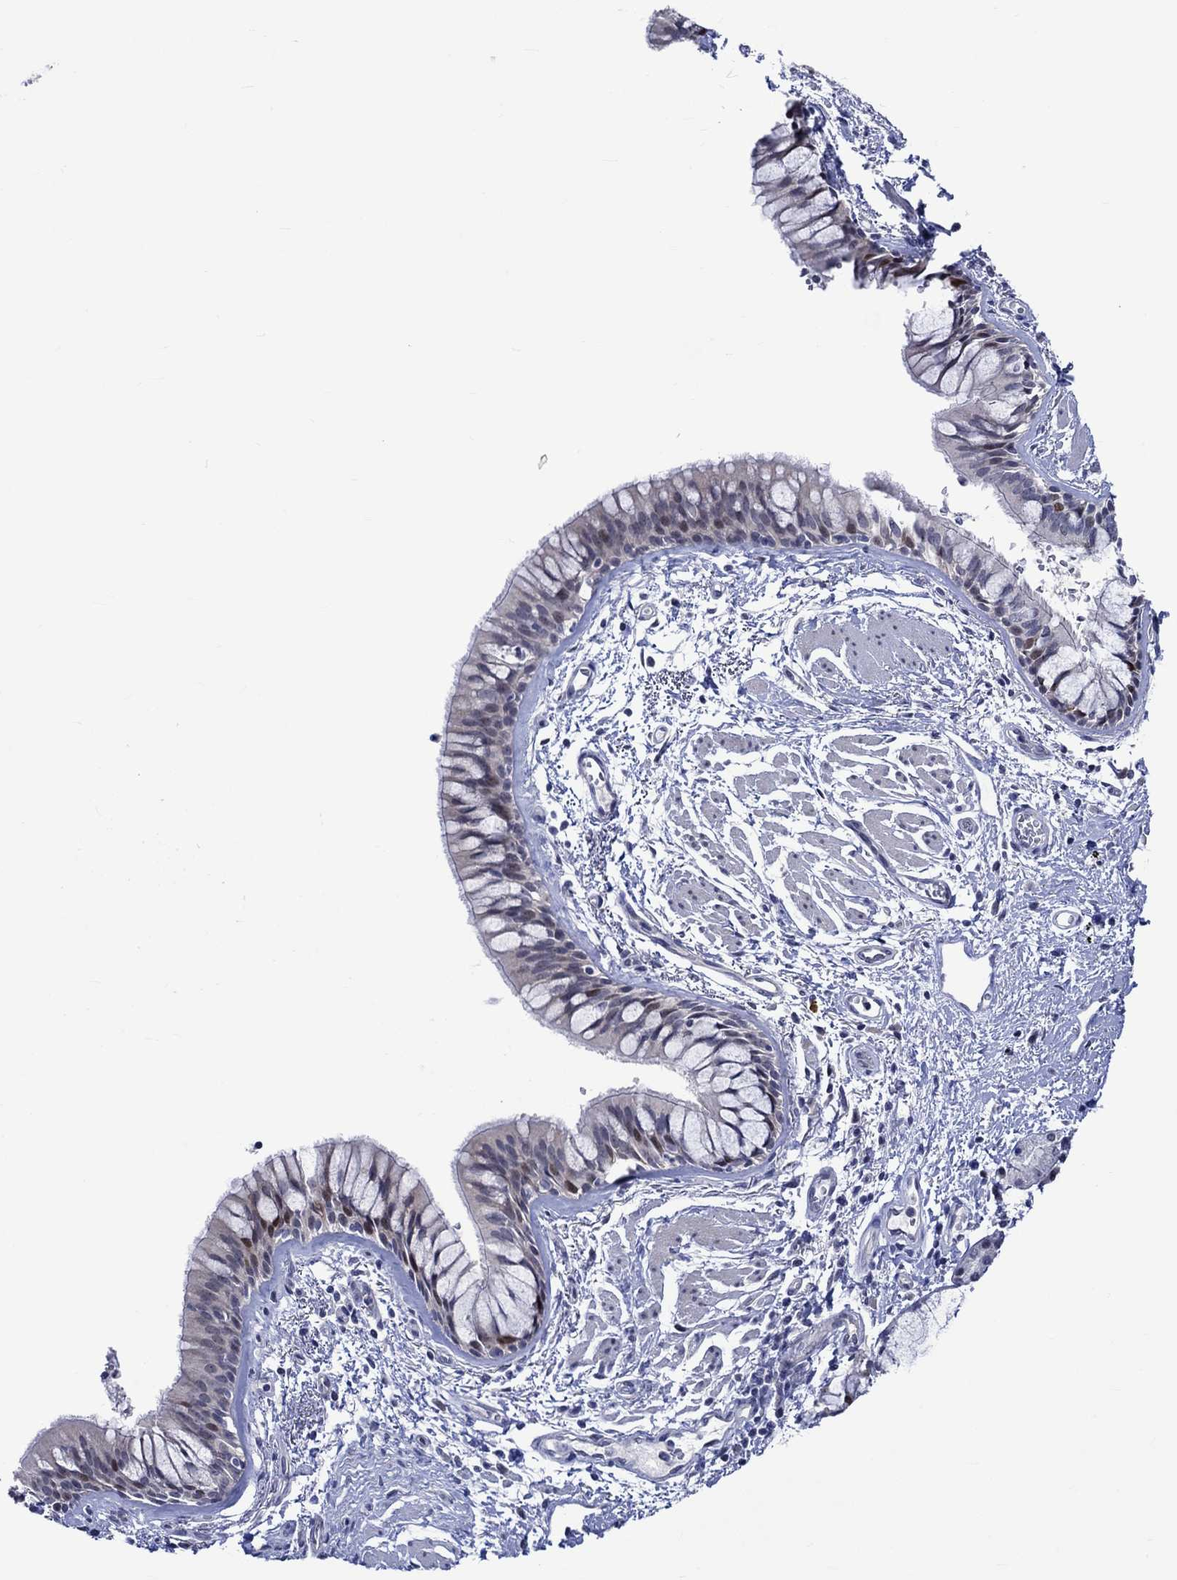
{"staining": {"intensity": "moderate", "quantity": "<25%", "location": "nuclear"}, "tissue": "bronchus", "cell_type": "Respiratory epithelial cells", "image_type": "normal", "snomed": [{"axis": "morphology", "description": "Normal tissue, NOS"}, {"axis": "topography", "description": "Bronchus"}, {"axis": "topography", "description": "Lung"}], "caption": "Protein staining of unremarkable bronchus displays moderate nuclear positivity in about <25% of respiratory epithelial cells.", "gene": "E2F8", "patient": {"sex": "female", "age": 57}}